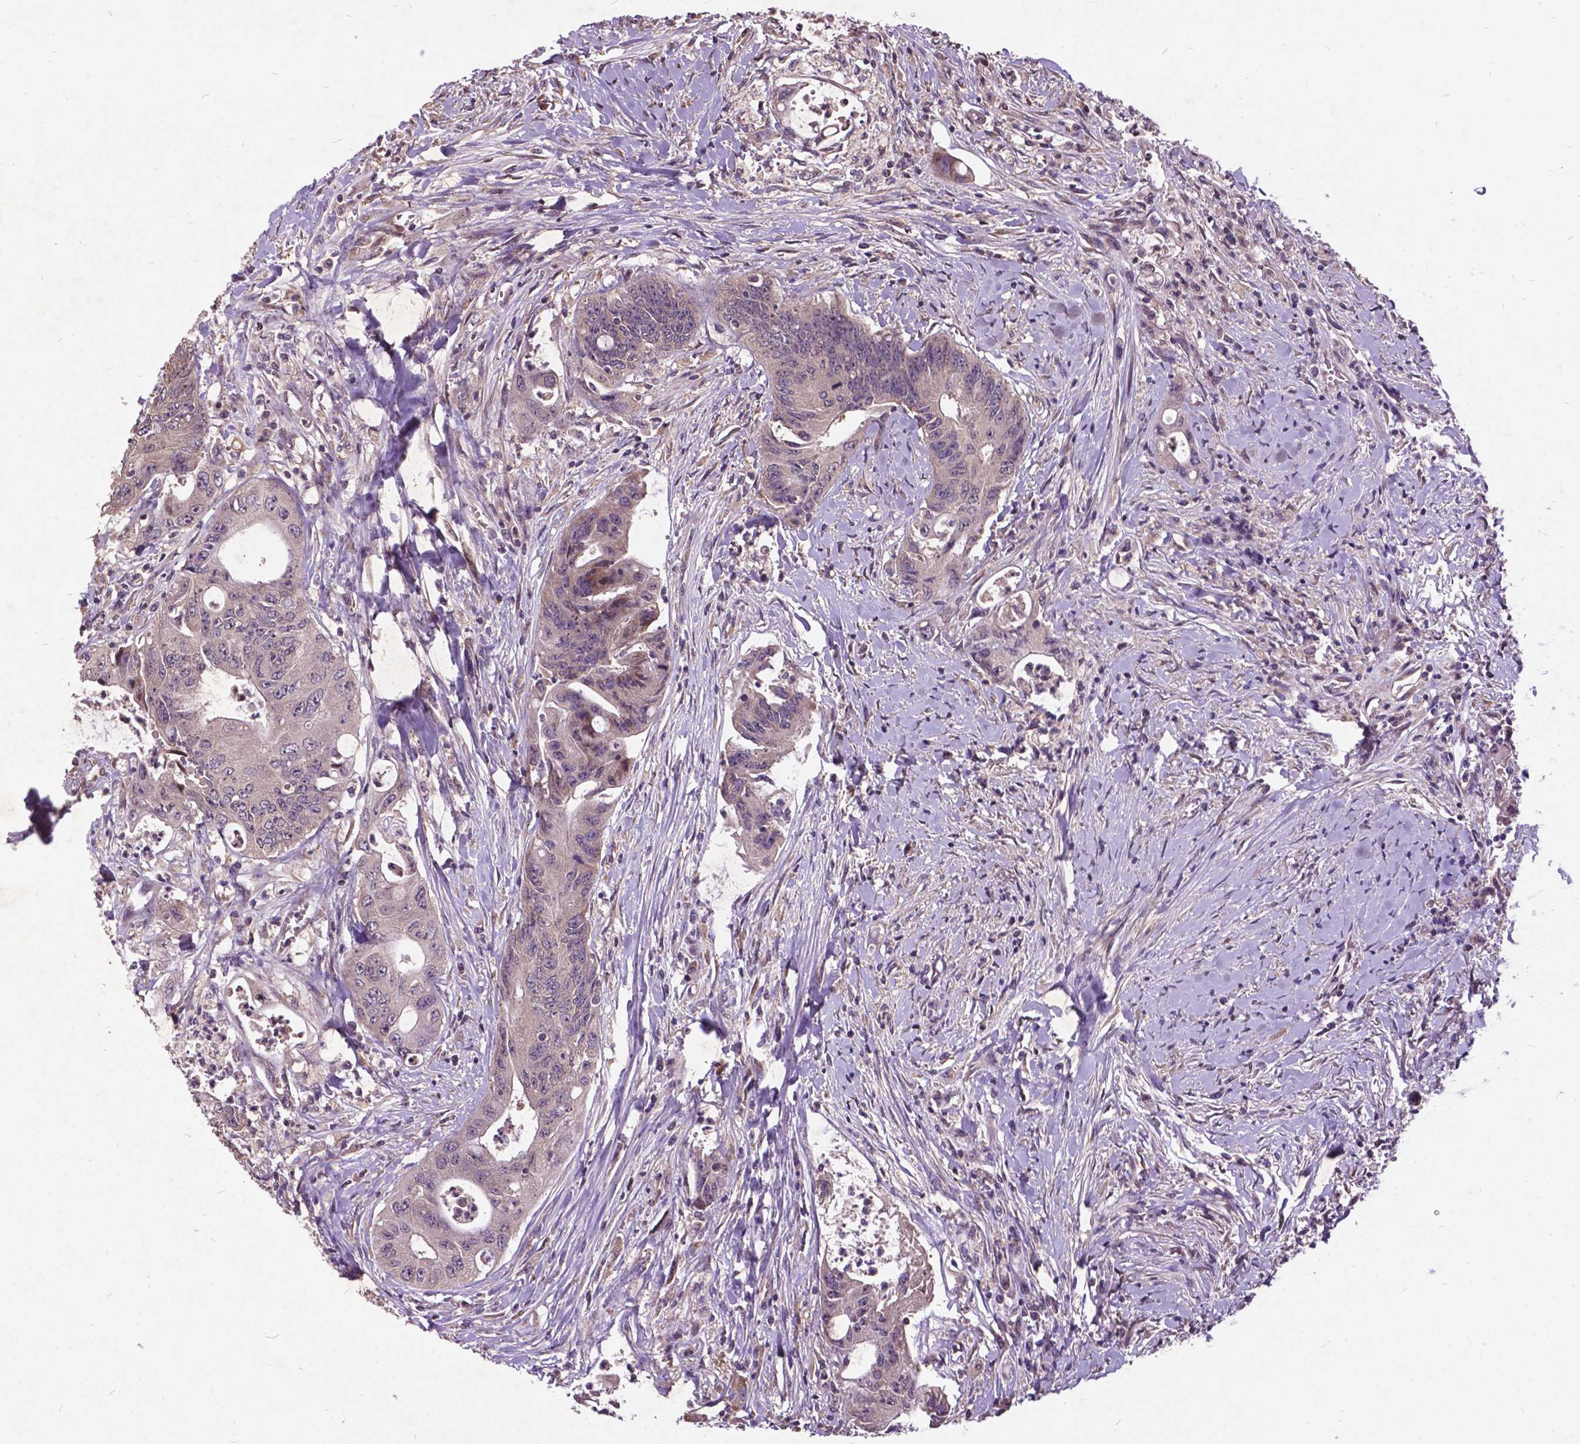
{"staining": {"intensity": "negative", "quantity": "none", "location": "none"}, "tissue": "colorectal cancer", "cell_type": "Tumor cells", "image_type": "cancer", "snomed": [{"axis": "morphology", "description": "Adenocarcinoma, NOS"}, {"axis": "topography", "description": "Rectum"}], "caption": "The IHC micrograph has no significant positivity in tumor cells of colorectal cancer tissue.", "gene": "AP1S3", "patient": {"sex": "male", "age": 59}}